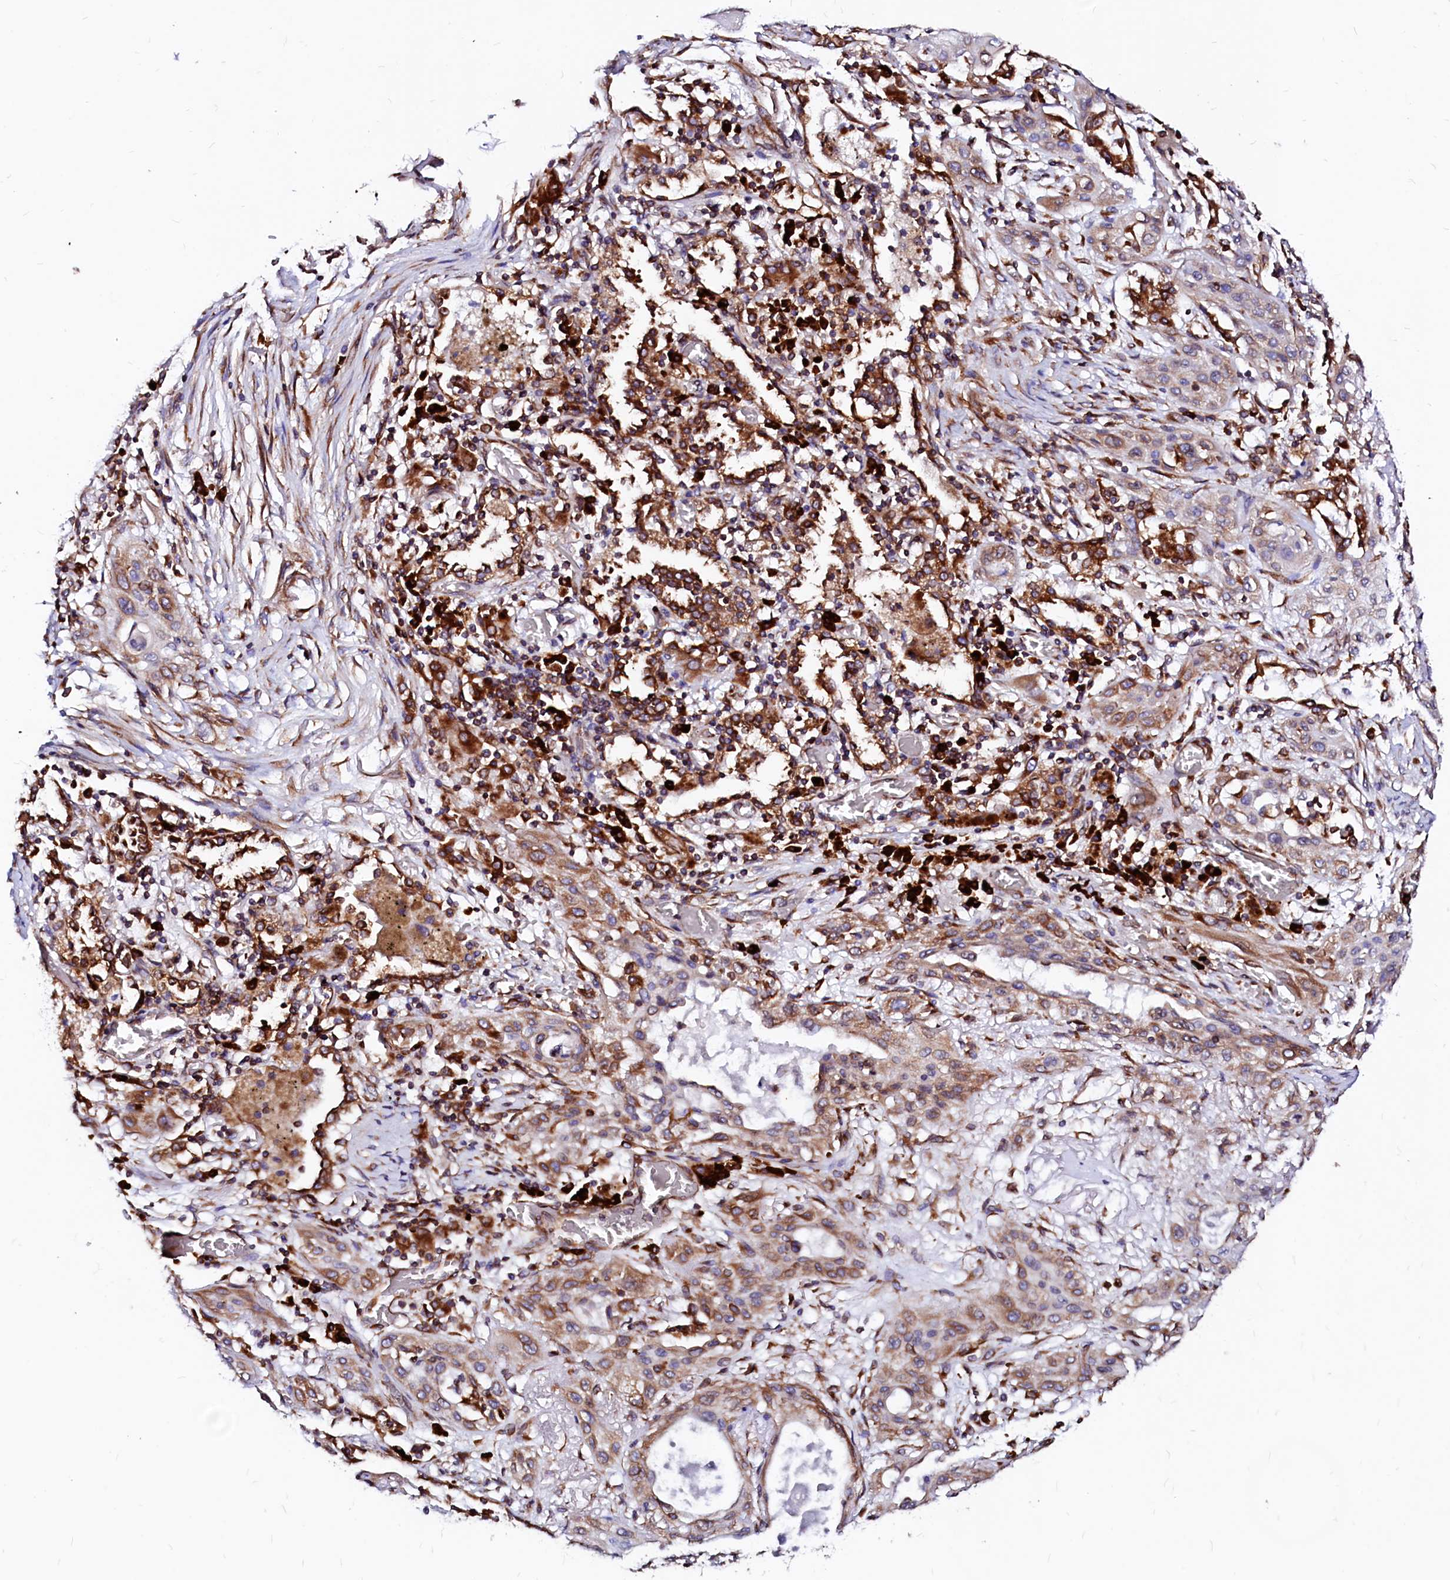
{"staining": {"intensity": "moderate", "quantity": ">75%", "location": "cytoplasmic/membranous"}, "tissue": "lung cancer", "cell_type": "Tumor cells", "image_type": "cancer", "snomed": [{"axis": "morphology", "description": "Squamous cell carcinoma, NOS"}, {"axis": "topography", "description": "Lung"}], "caption": "Protein staining of squamous cell carcinoma (lung) tissue shows moderate cytoplasmic/membranous staining in about >75% of tumor cells.", "gene": "DERL1", "patient": {"sex": "female", "age": 47}}